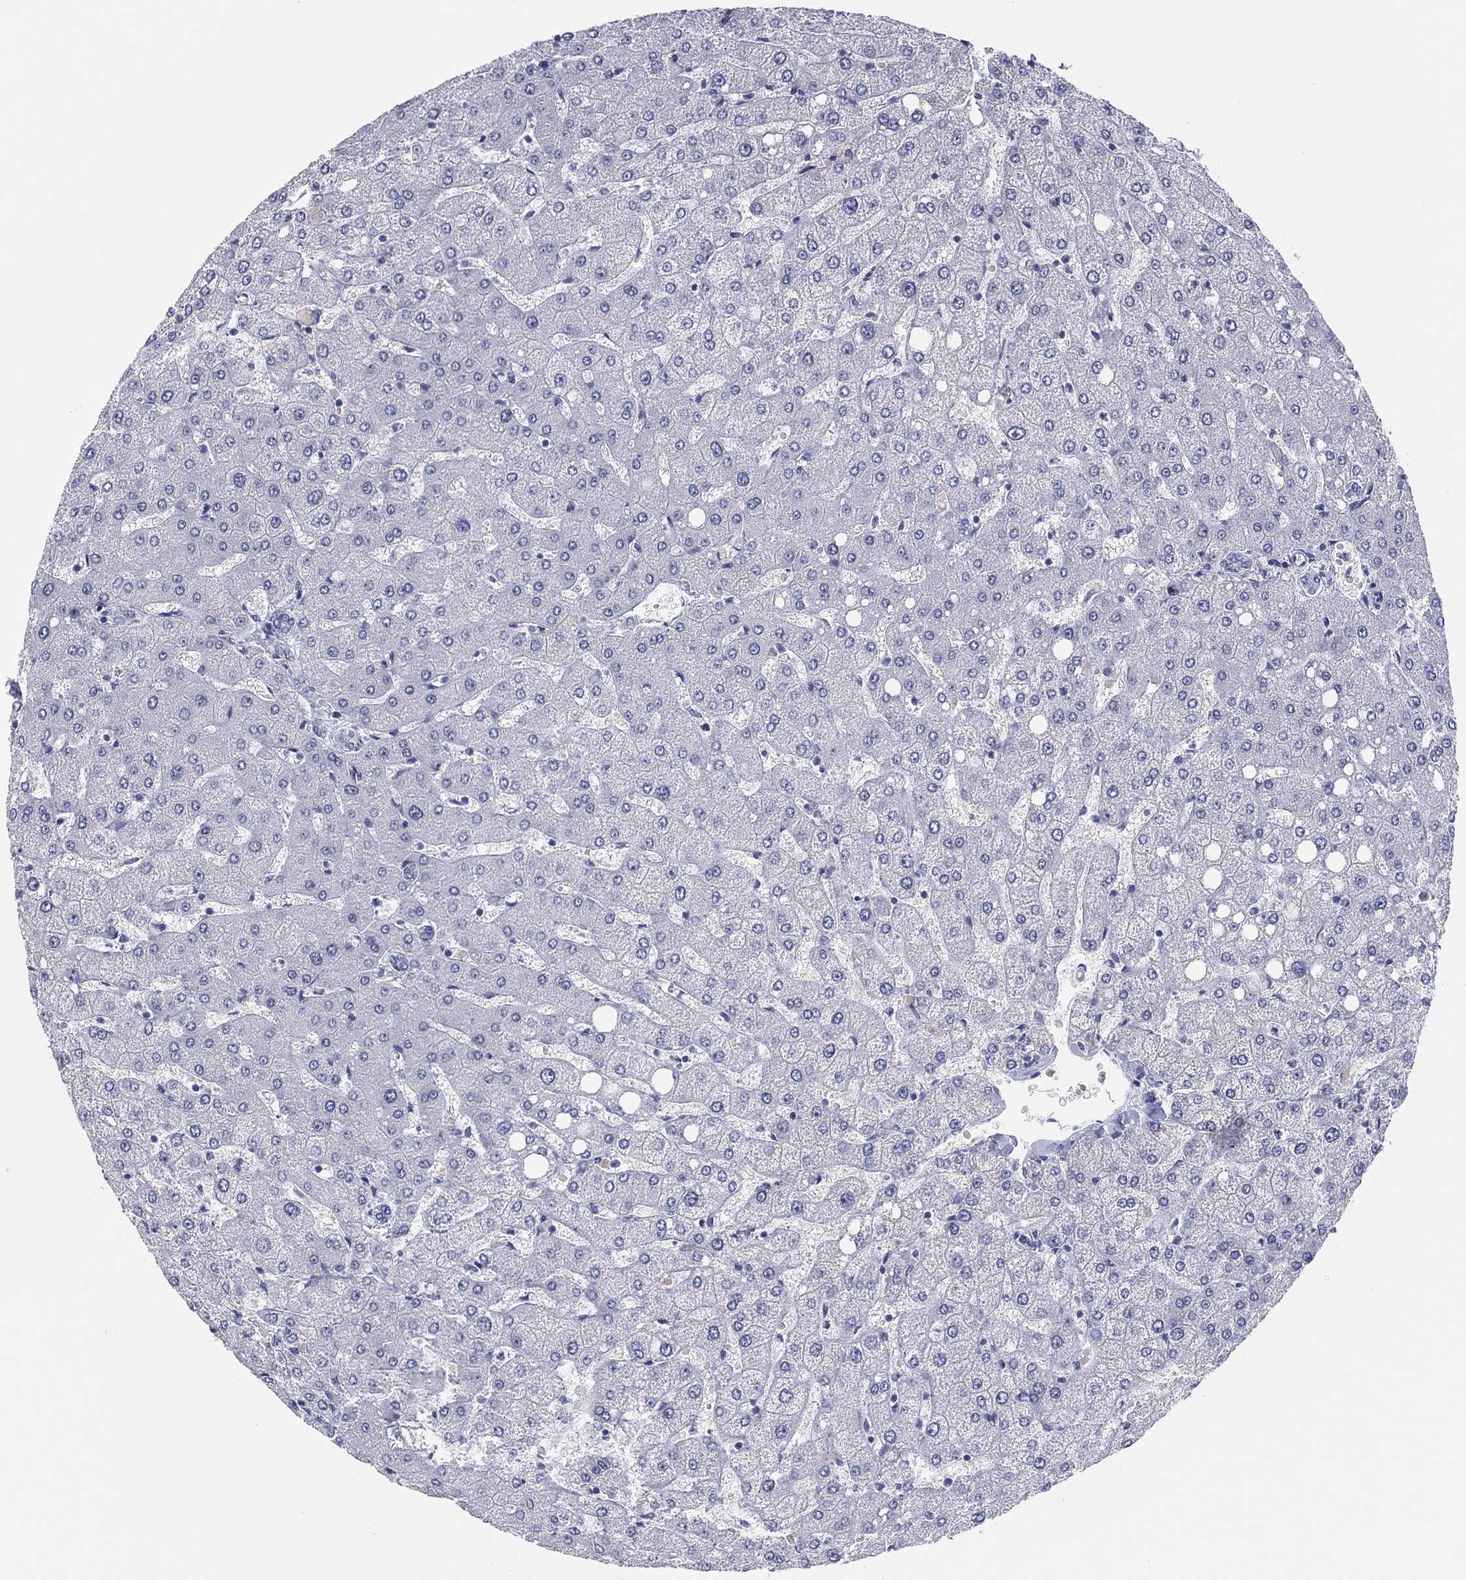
{"staining": {"intensity": "negative", "quantity": "none", "location": "none"}, "tissue": "liver", "cell_type": "Cholangiocytes", "image_type": "normal", "snomed": [{"axis": "morphology", "description": "Normal tissue, NOS"}, {"axis": "topography", "description": "Liver"}], "caption": "DAB (3,3'-diaminobenzidine) immunohistochemical staining of unremarkable human liver reveals no significant positivity in cholangiocytes. Brightfield microscopy of immunohistochemistry stained with DAB (brown) and hematoxylin (blue), captured at high magnification.", "gene": "HEATR4", "patient": {"sex": "female", "age": 54}}